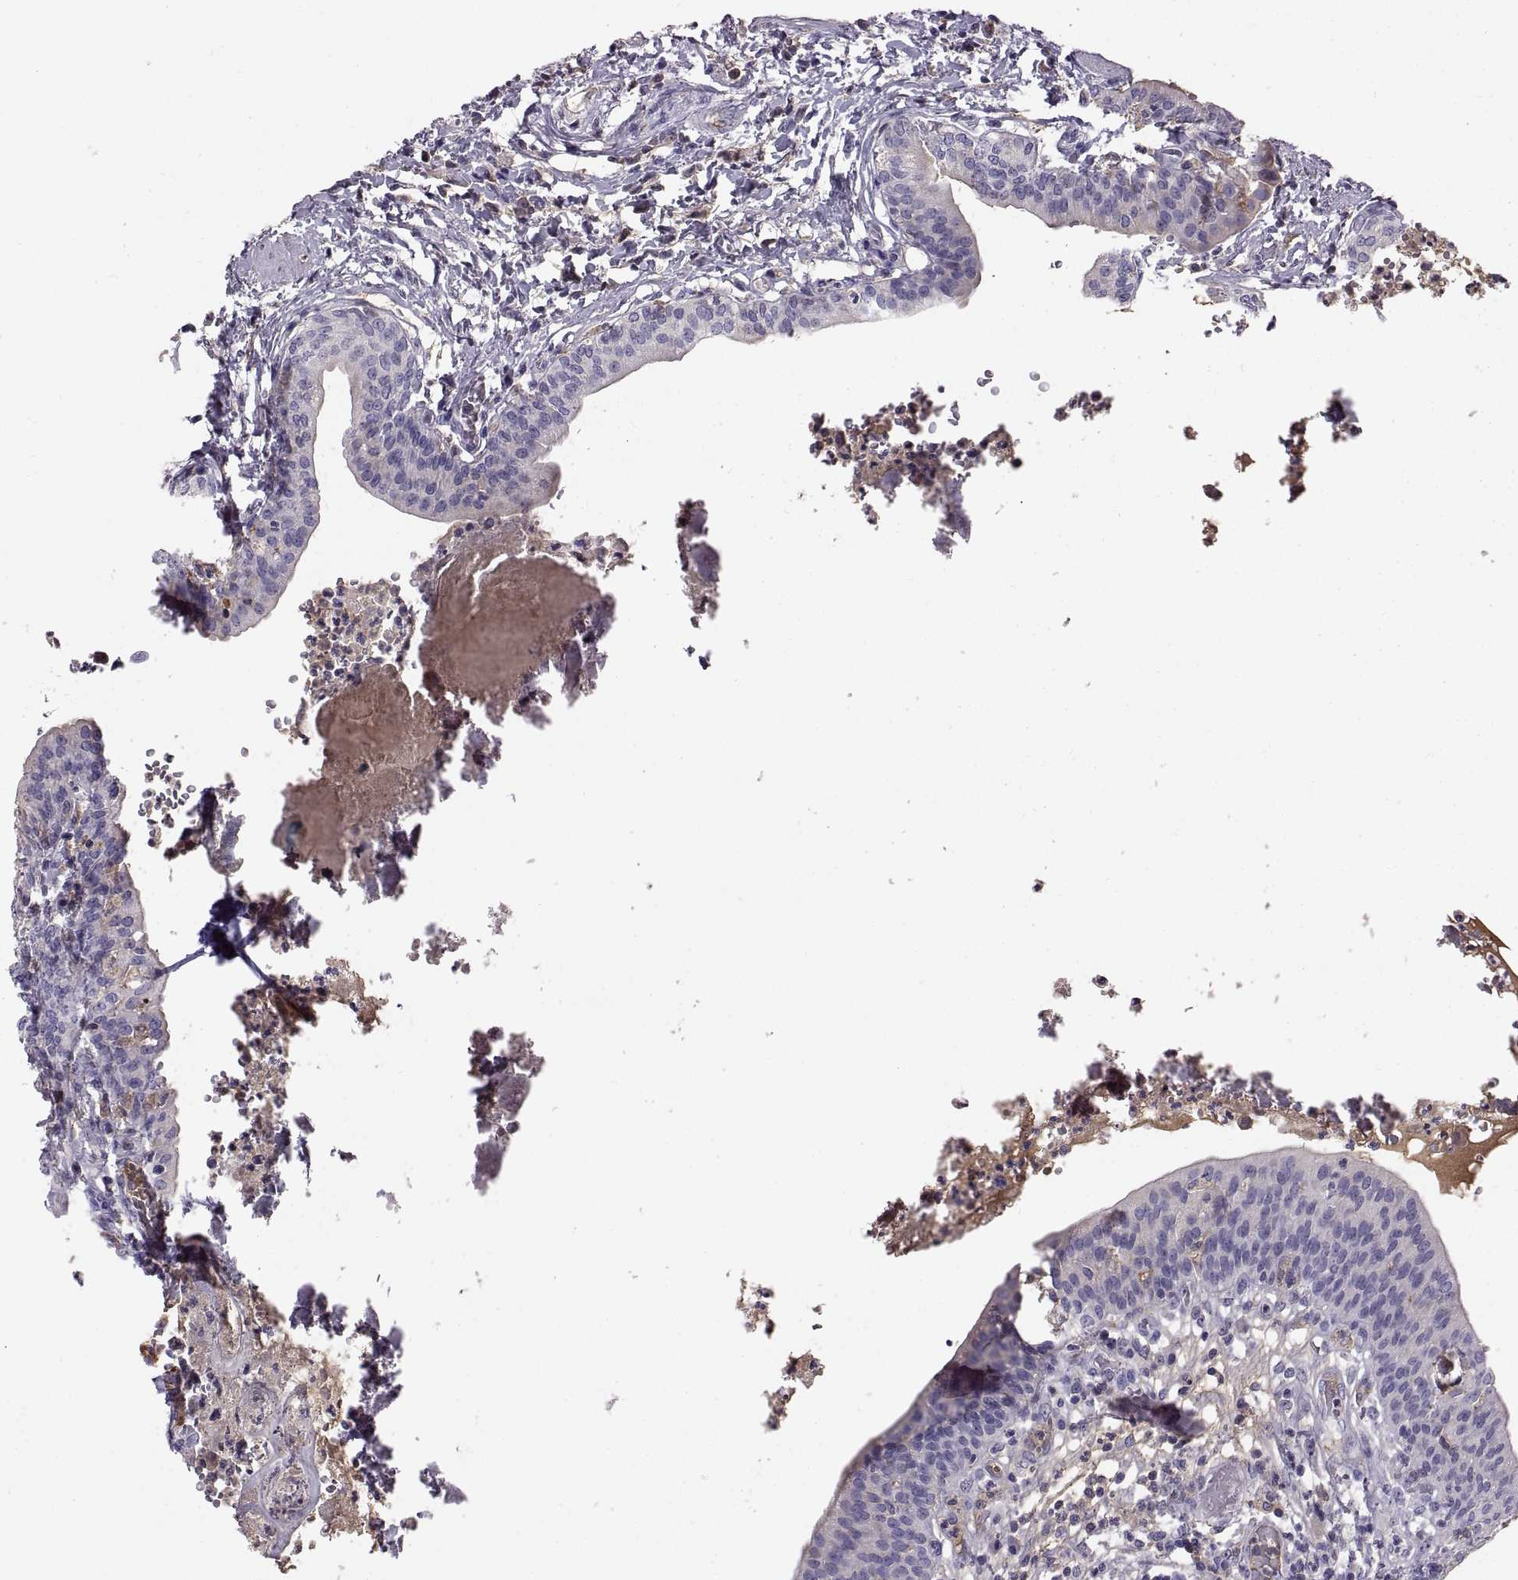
{"staining": {"intensity": "negative", "quantity": "none", "location": "none"}, "tissue": "urinary bladder", "cell_type": "Urothelial cells", "image_type": "normal", "snomed": [{"axis": "morphology", "description": "Normal tissue, NOS"}, {"axis": "topography", "description": "Urinary bladder"}], "caption": "This is an immunohistochemistry photomicrograph of normal urinary bladder. There is no expression in urothelial cells.", "gene": "ADAM32", "patient": {"sex": "male", "age": 66}}